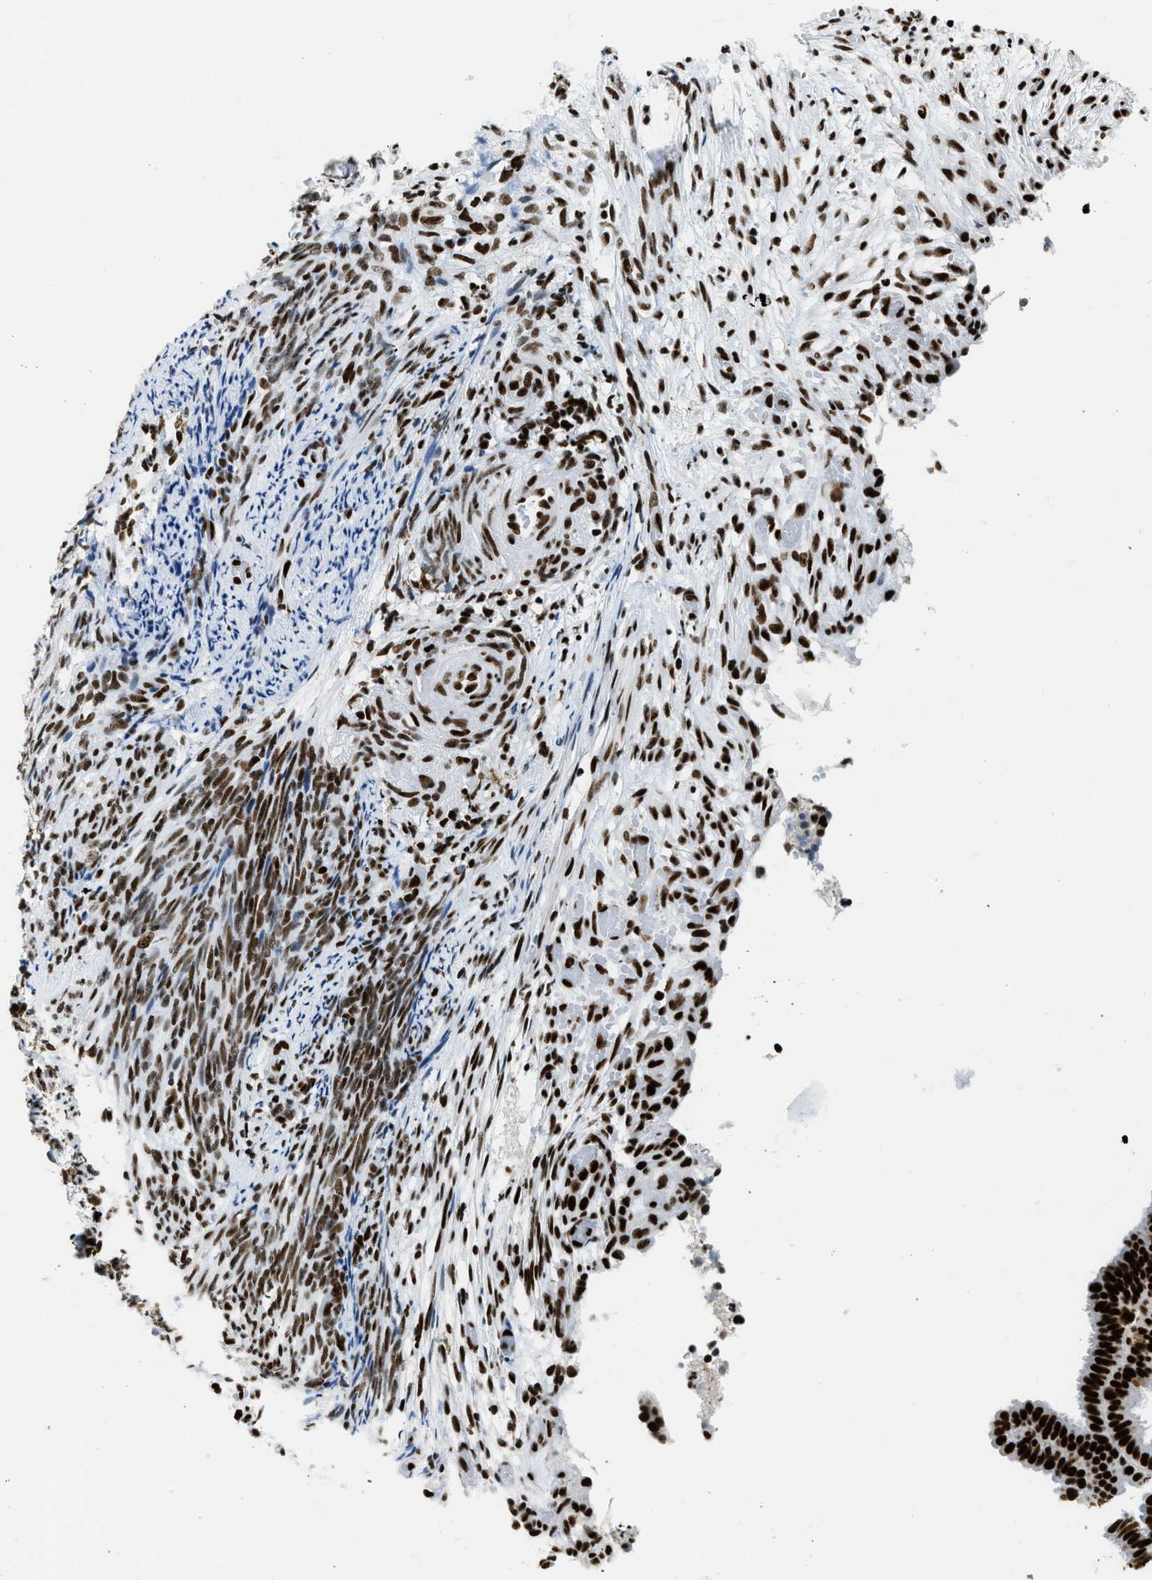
{"staining": {"intensity": "strong", "quantity": ">75%", "location": "nuclear"}, "tissue": "endometrial cancer", "cell_type": "Tumor cells", "image_type": "cancer", "snomed": [{"axis": "morphology", "description": "Adenocarcinoma, NOS"}, {"axis": "topography", "description": "Endometrium"}], "caption": "An image of human endometrial cancer (adenocarcinoma) stained for a protein displays strong nuclear brown staining in tumor cells.", "gene": "PIF1", "patient": {"sex": "female", "age": 58}}